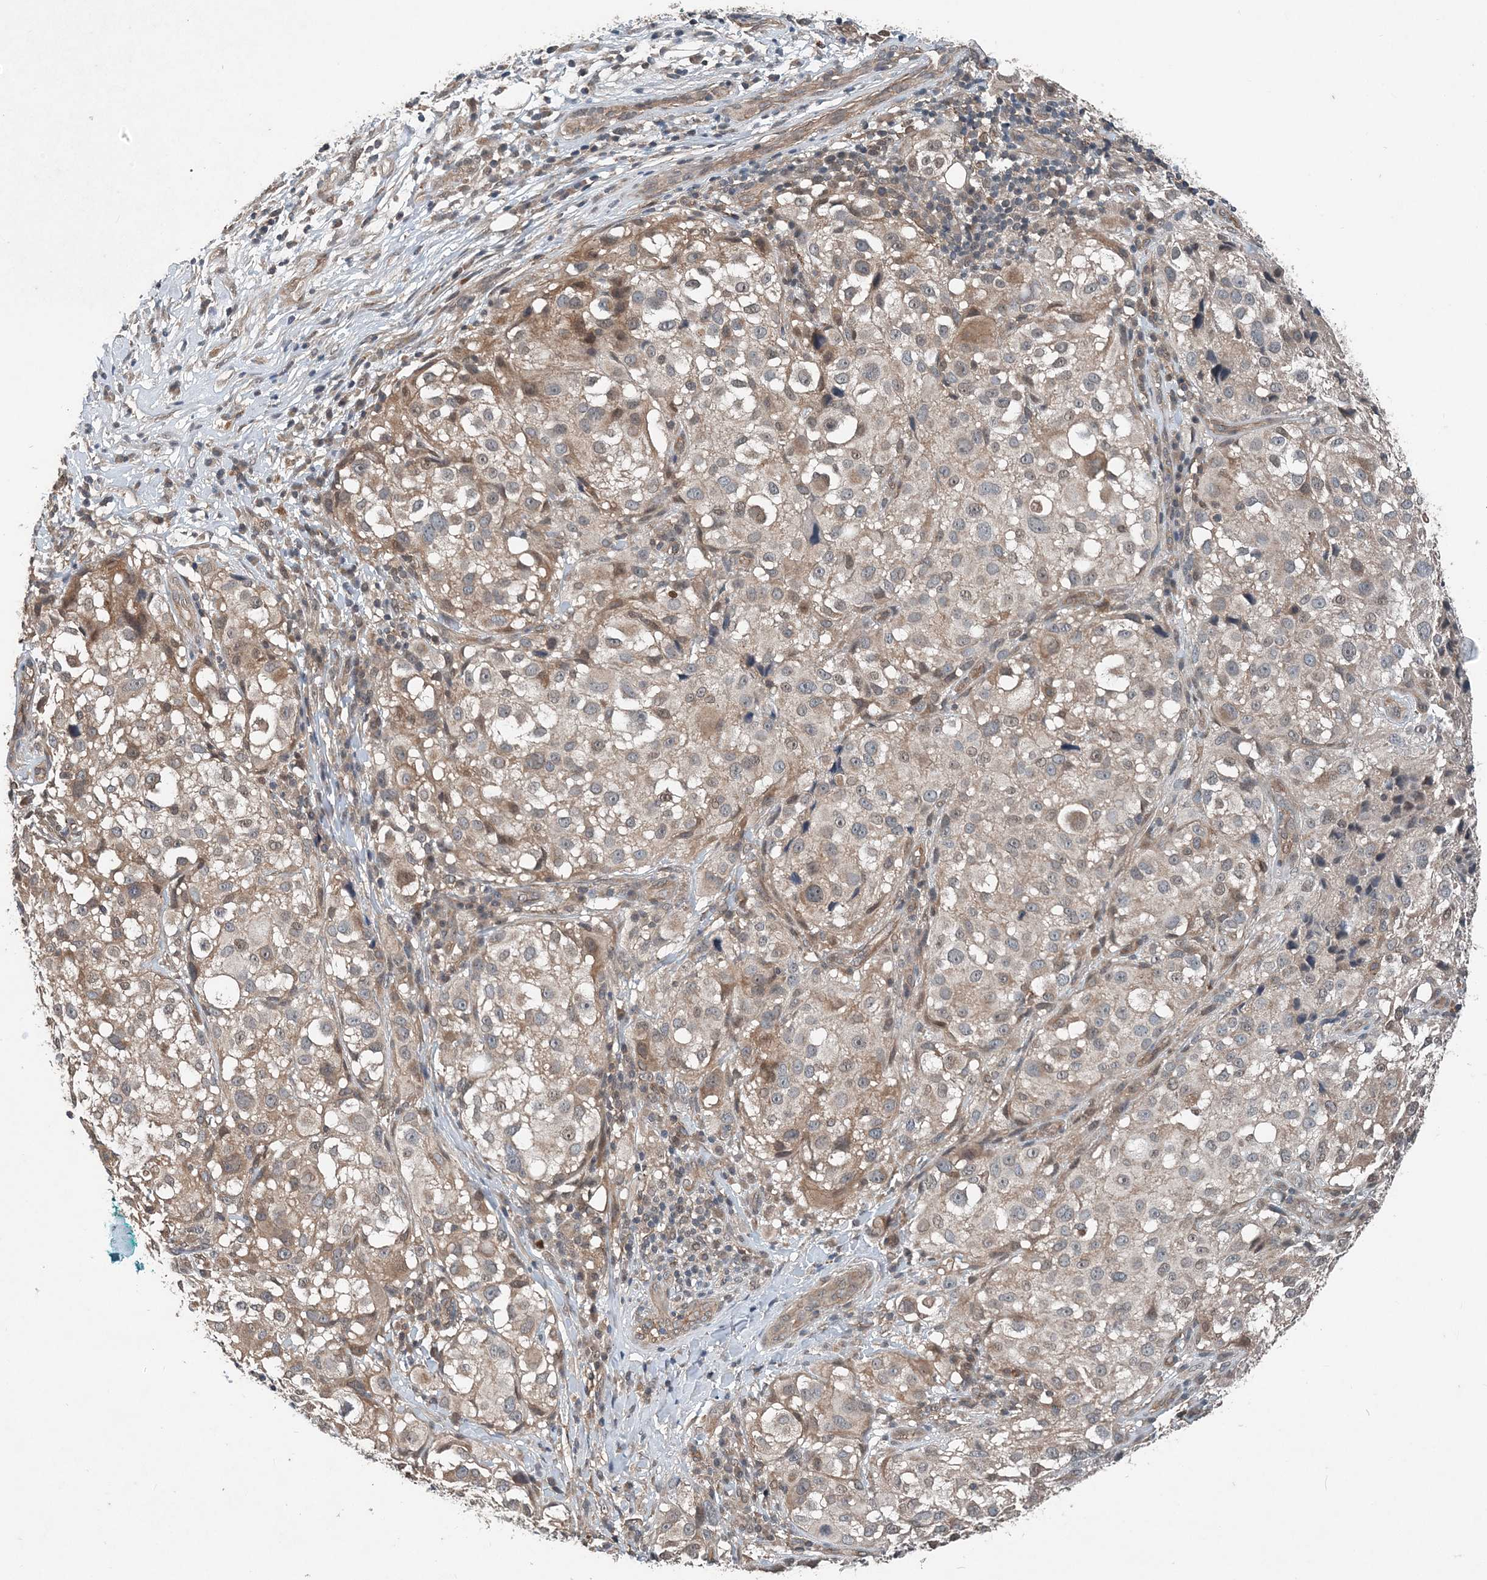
{"staining": {"intensity": "weak", "quantity": ">75%", "location": "cytoplasmic/membranous"}, "tissue": "melanoma", "cell_type": "Tumor cells", "image_type": "cancer", "snomed": [{"axis": "morphology", "description": "Necrosis, NOS"}, {"axis": "morphology", "description": "Malignant melanoma, NOS"}, {"axis": "topography", "description": "Skin"}], "caption": "Weak cytoplasmic/membranous expression for a protein is present in about >75% of tumor cells of melanoma using immunohistochemistry (IHC).", "gene": "SMPD3", "patient": {"sex": "female", "age": 87}}